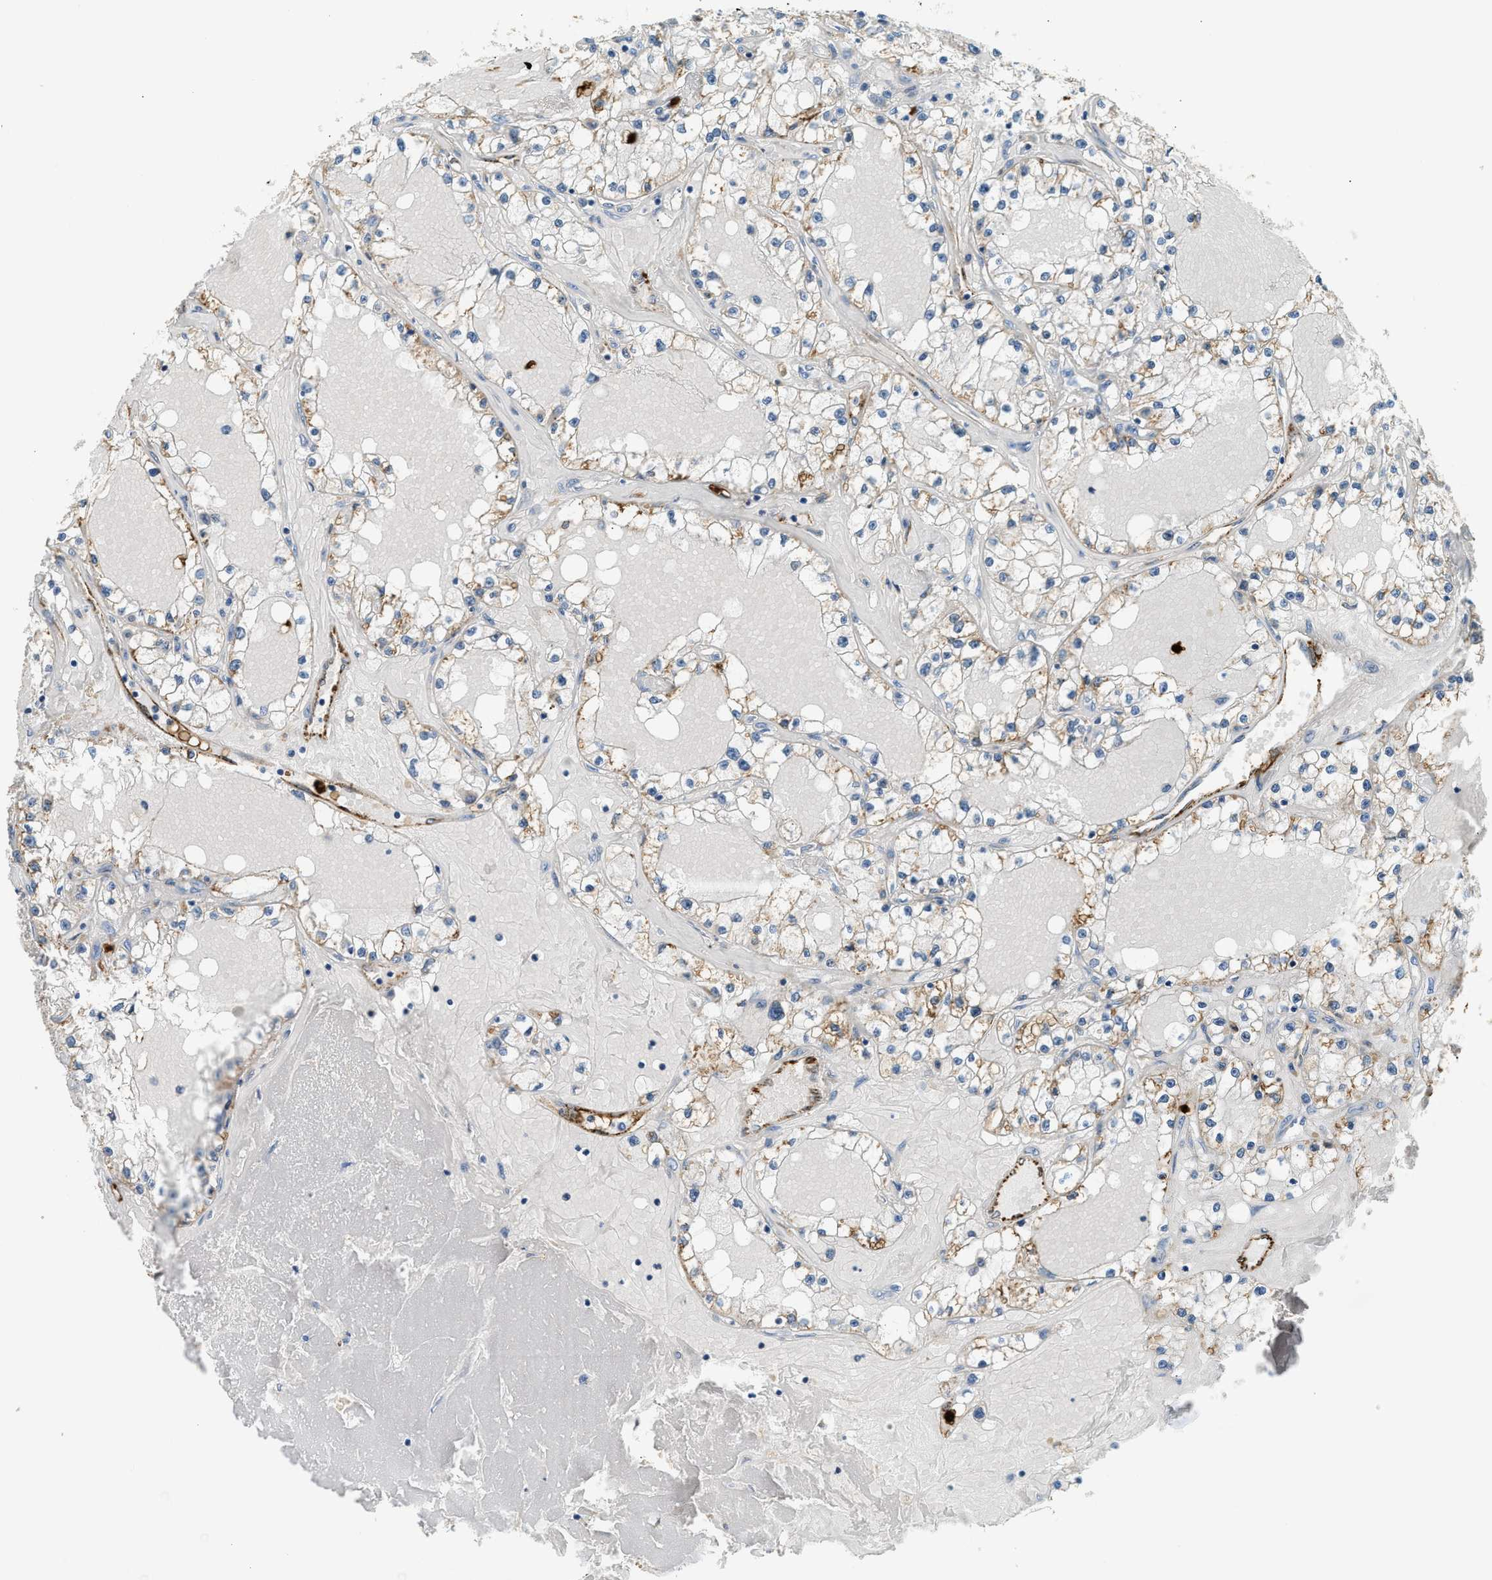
{"staining": {"intensity": "moderate", "quantity": "<25%", "location": "cytoplasmic/membranous"}, "tissue": "renal cancer", "cell_type": "Tumor cells", "image_type": "cancer", "snomed": [{"axis": "morphology", "description": "Adenocarcinoma, NOS"}, {"axis": "topography", "description": "Kidney"}], "caption": "Immunohistochemistry (IHC) of human renal adenocarcinoma exhibits low levels of moderate cytoplasmic/membranous expression in about <25% of tumor cells.", "gene": "ANXA3", "patient": {"sex": "male", "age": 56}}